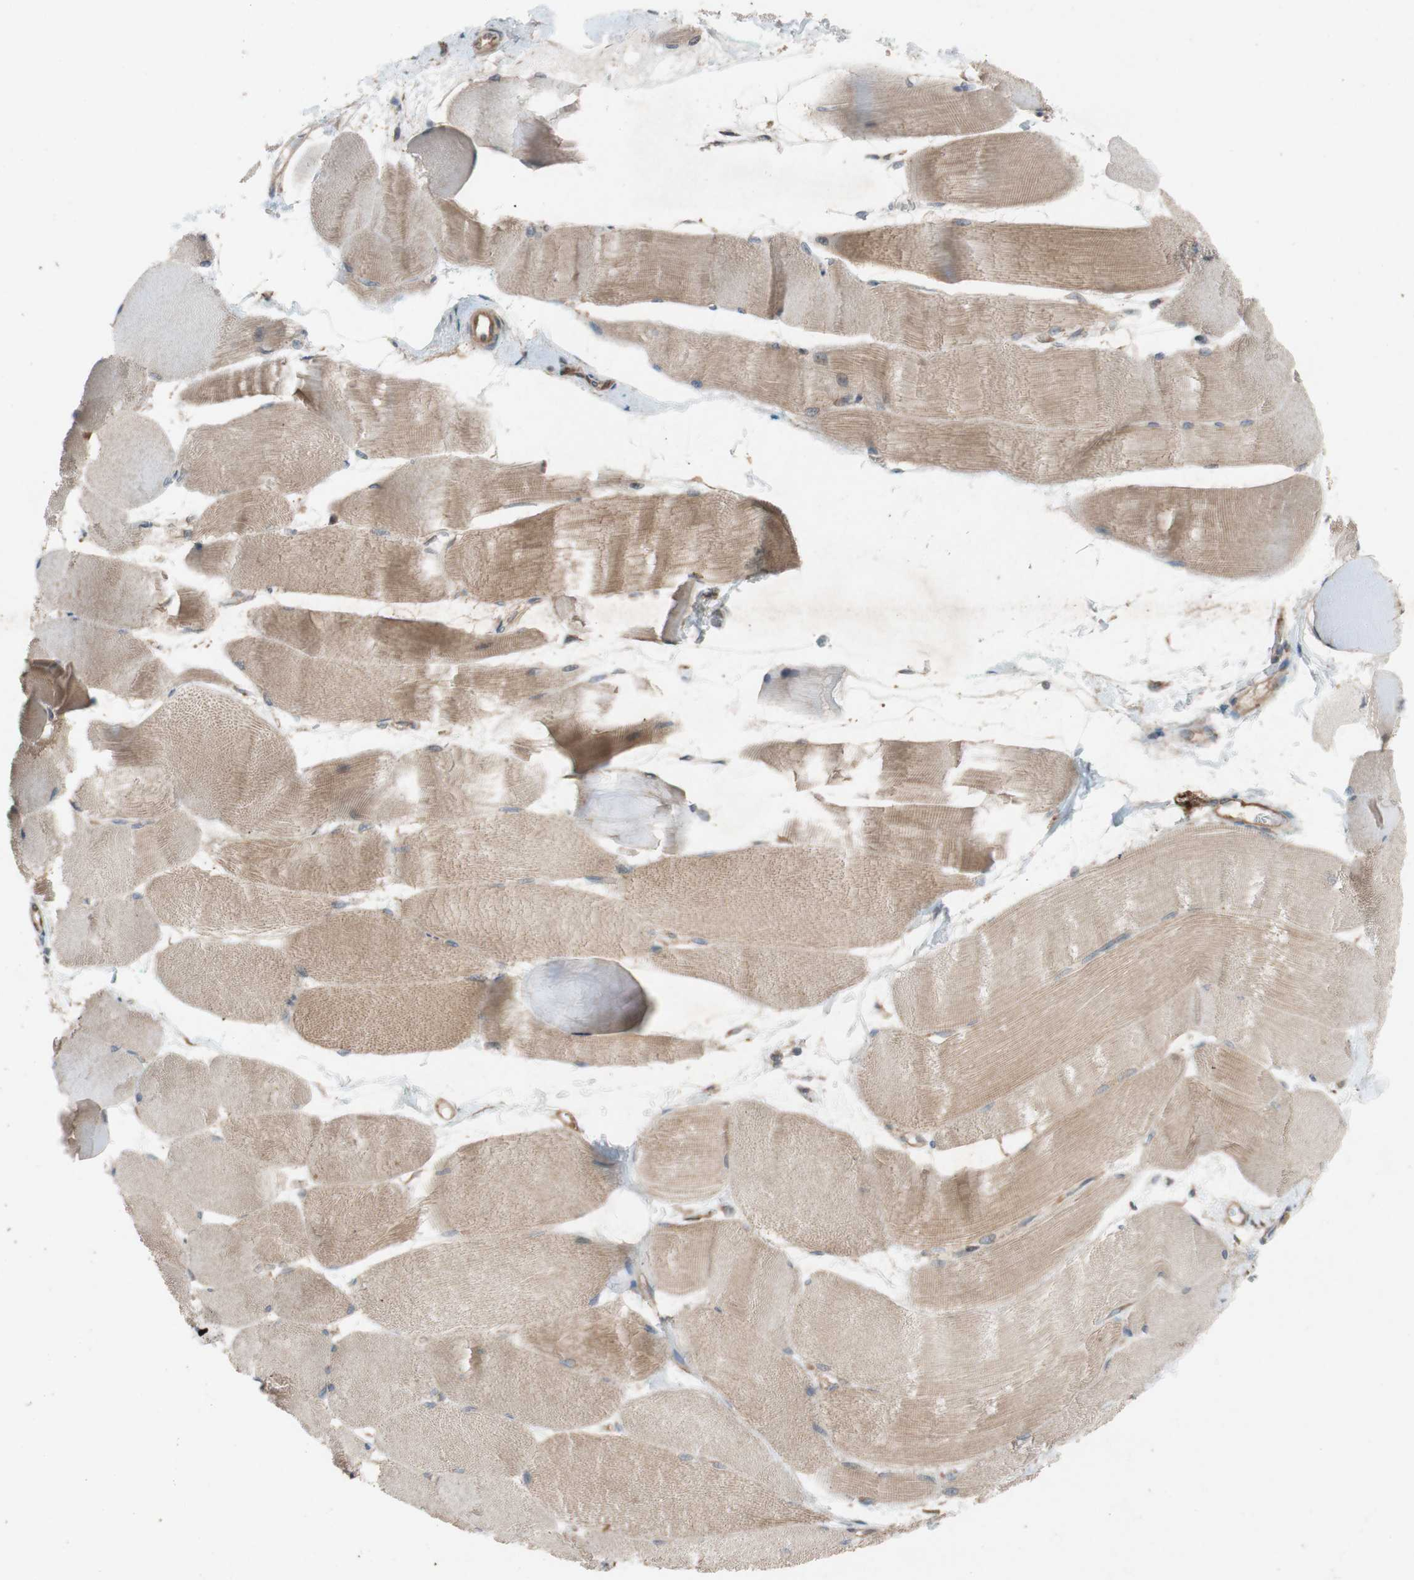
{"staining": {"intensity": "moderate", "quantity": ">75%", "location": "cytoplasmic/membranous"}, "tissue": "skeletal muscle", "cell_type": "Myocytes", "image_type": "normal", "snomed": [{"axis": "morphology", "description": "Normal tissue, NOS"}, {"axis": "morphology", "description": "Squamous cell carcinoma, NOS"}, {"axis": "topography", "description": "Skeletal muscle"}], "caption": "Myocytes exhibit medium levels of moderate cytoplasmic/membranous expression in about >75% of cells in unremarkable skeletal muscle.", "gene": "TST", "patient": {"sex": "male", "age": 51}}